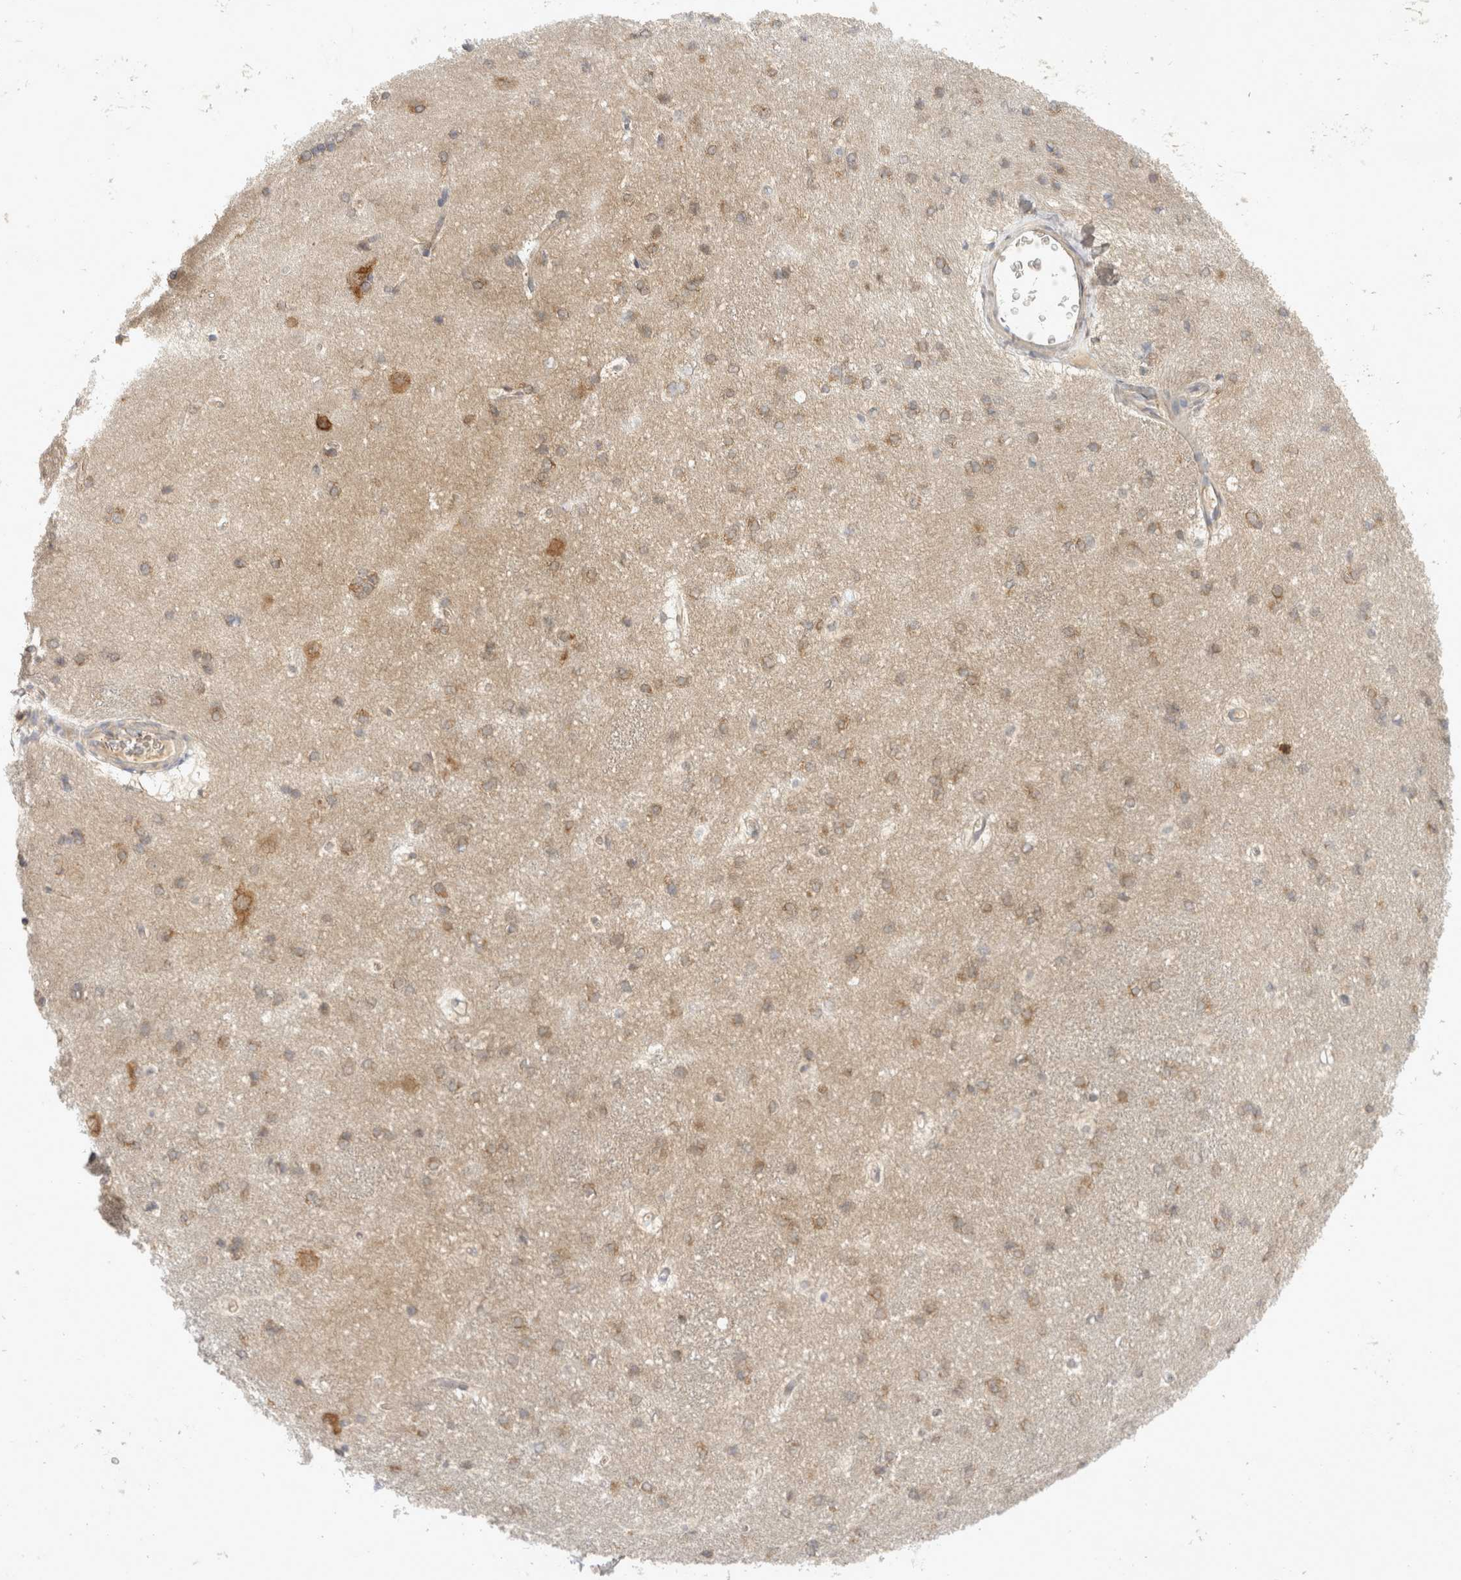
{"staining": {"intensity": "weak", "quantity": "<25%", "location": "cytoplasmic/membranous"}, "tissue": "caudate", "cell_type": "Glial cells", "image_type": "normal", "snomed": [{"axis": "morphology", "description": "Normal tissue, NOS"}, {"axis": "topography", "description": "Lateral ventricle wall"}], "caption": "A high-resolution image shows immunohistochemistry staining of benign caudate, which exhibits no significant staining in glial cells. Nuclei are stained in blue.", "gene": "EIF4G3", "patient": {"sex": "female", "age": 19}}